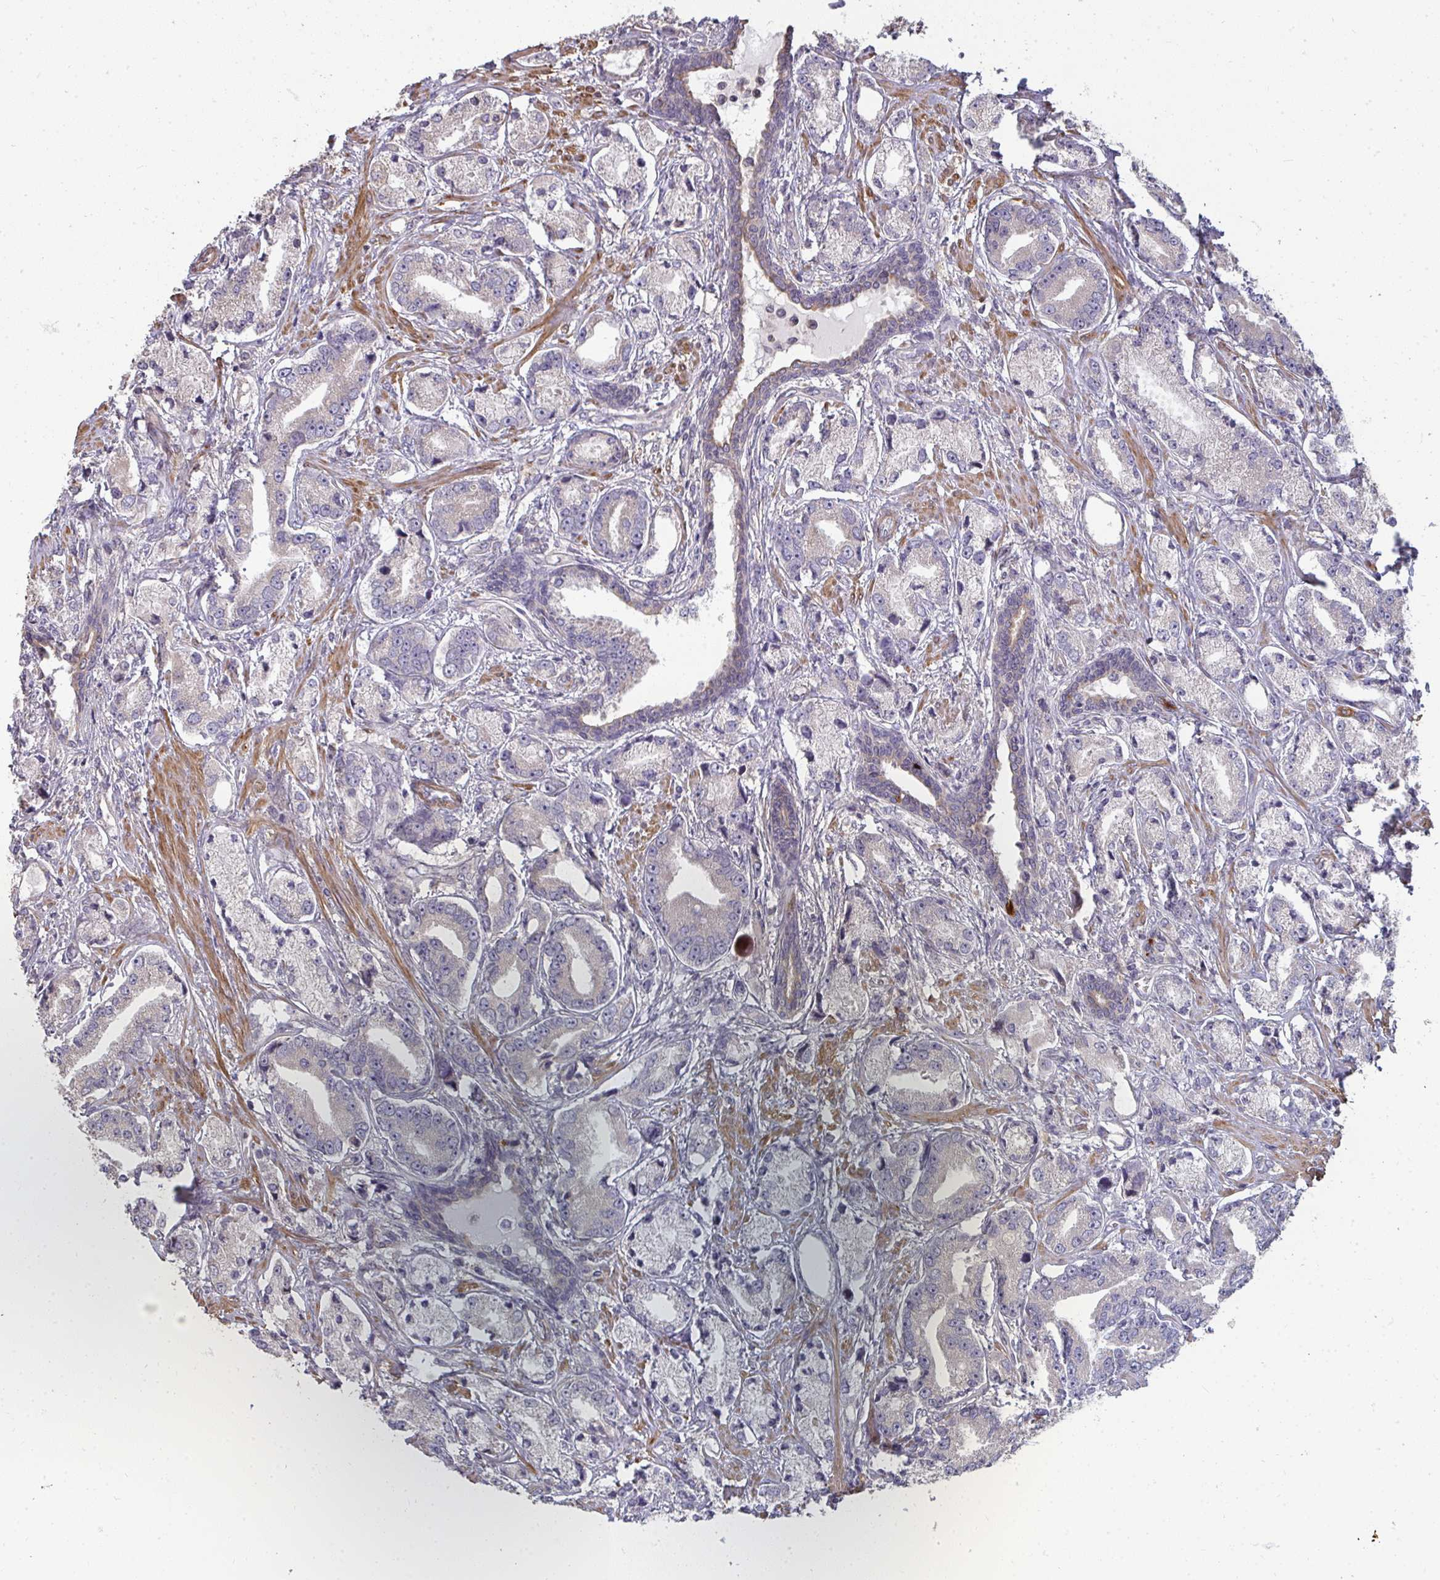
{"staining": {"intensity": "negative", "quantity": "none", "location": "none"}, "tissue": "prostate cancer", "cell_type": "Tumor cells", "image_type": "cancer", "snomed": [{"axis": "morphology", "description": "Adenocarcinoma, High grade"}, {"axis": "topography", "description": "Prostate and seminal vesicle, NOS"}], "caption": "A photomicrograph of human adenocarcinoma (high-grade) (prostate) is negative for staining in tumor cells.", "gene": "ZFYVE28", "patient": {"sex": "male", "age": 61}}